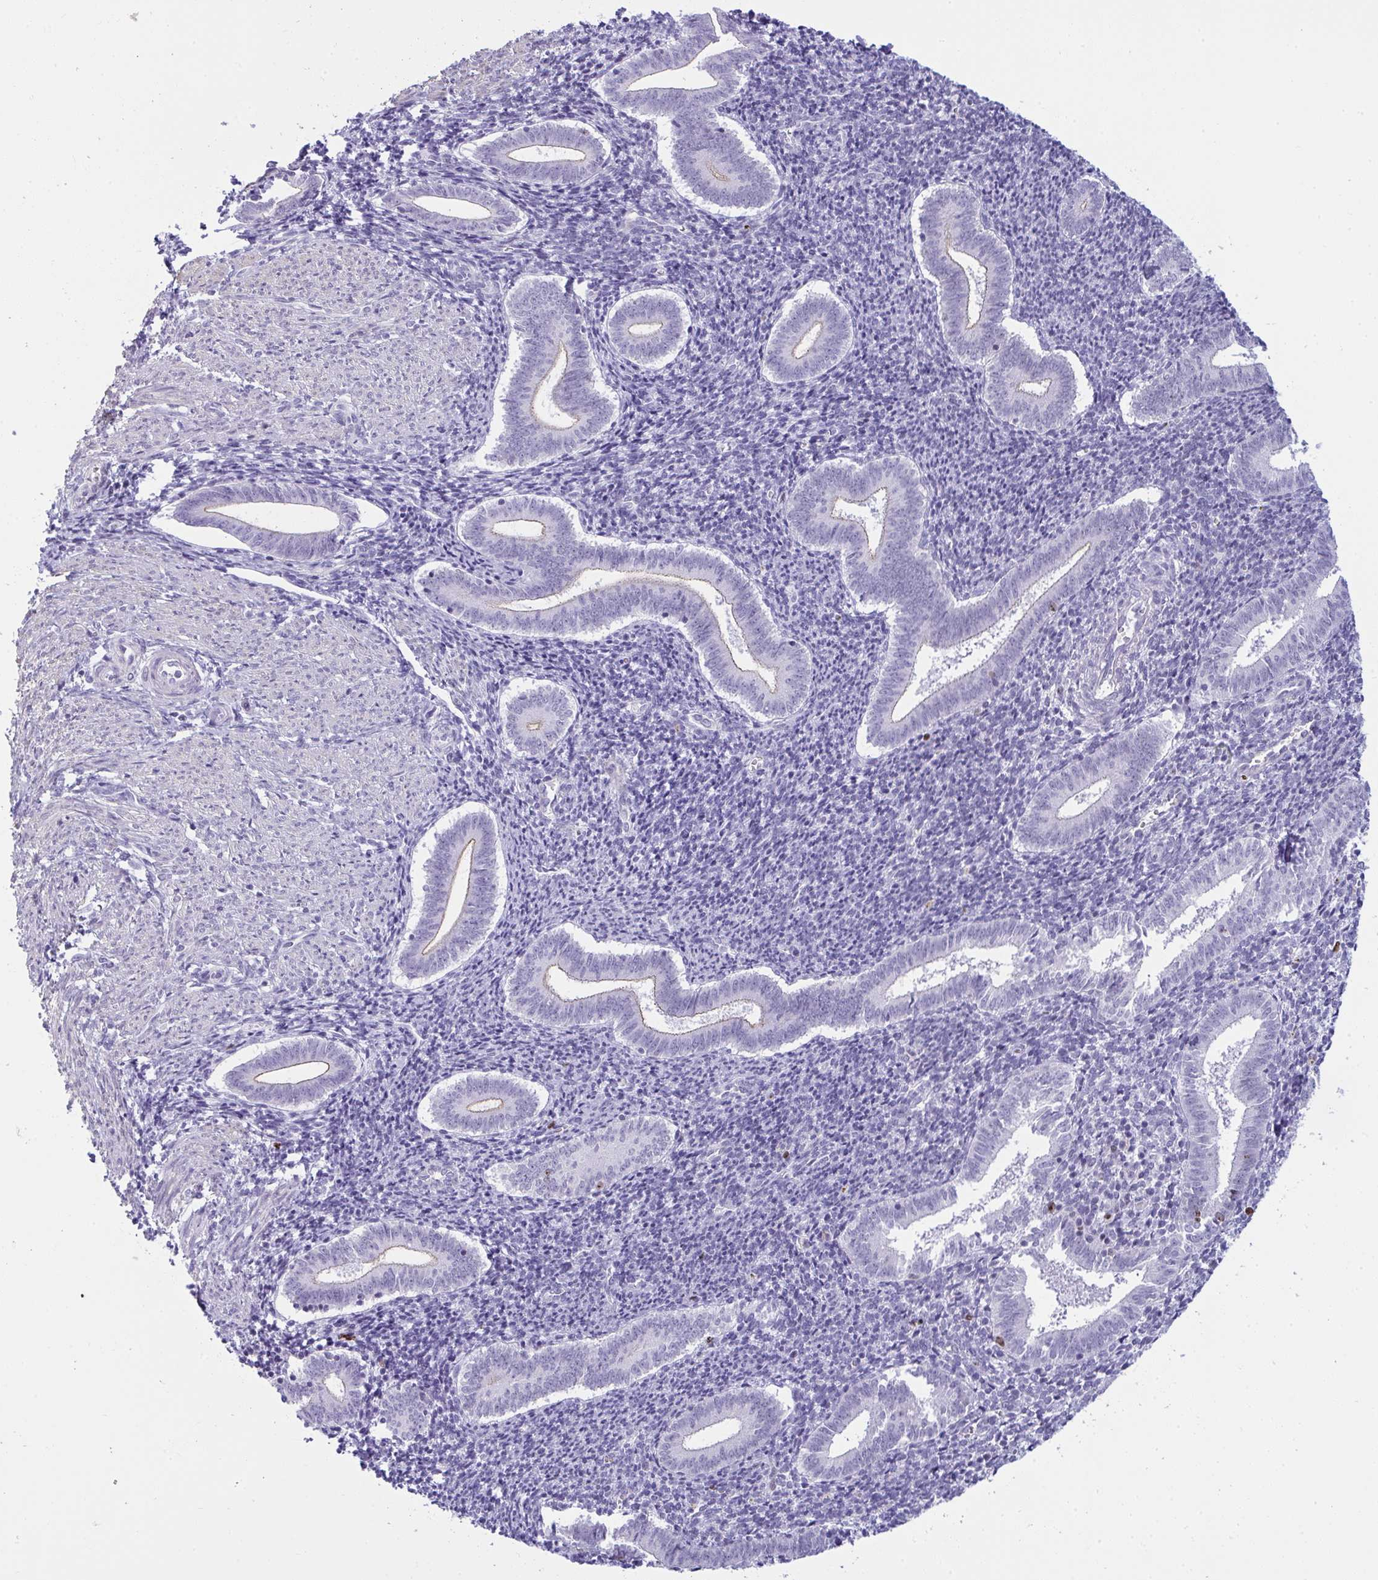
{"staining": {"intensity": "negative", "quantity": "none", "location": "none"}, "tissue": "endometrium", "cell_type": "Cells in endometrial stroma", "image_type": "normal", "snomed": [{"axis": "morphology", "description": "Normal tissue, NOS"}, {"axis": "topography", "description": "Endometrium"}], "caption": "An immunohistochemistry (IHC) image of benign endometrium is shown. There is no staining in cells in endometrial stroma of endometrium.", "gene": "SUZ12", "patient": {"sex": "female", "age": 25}}